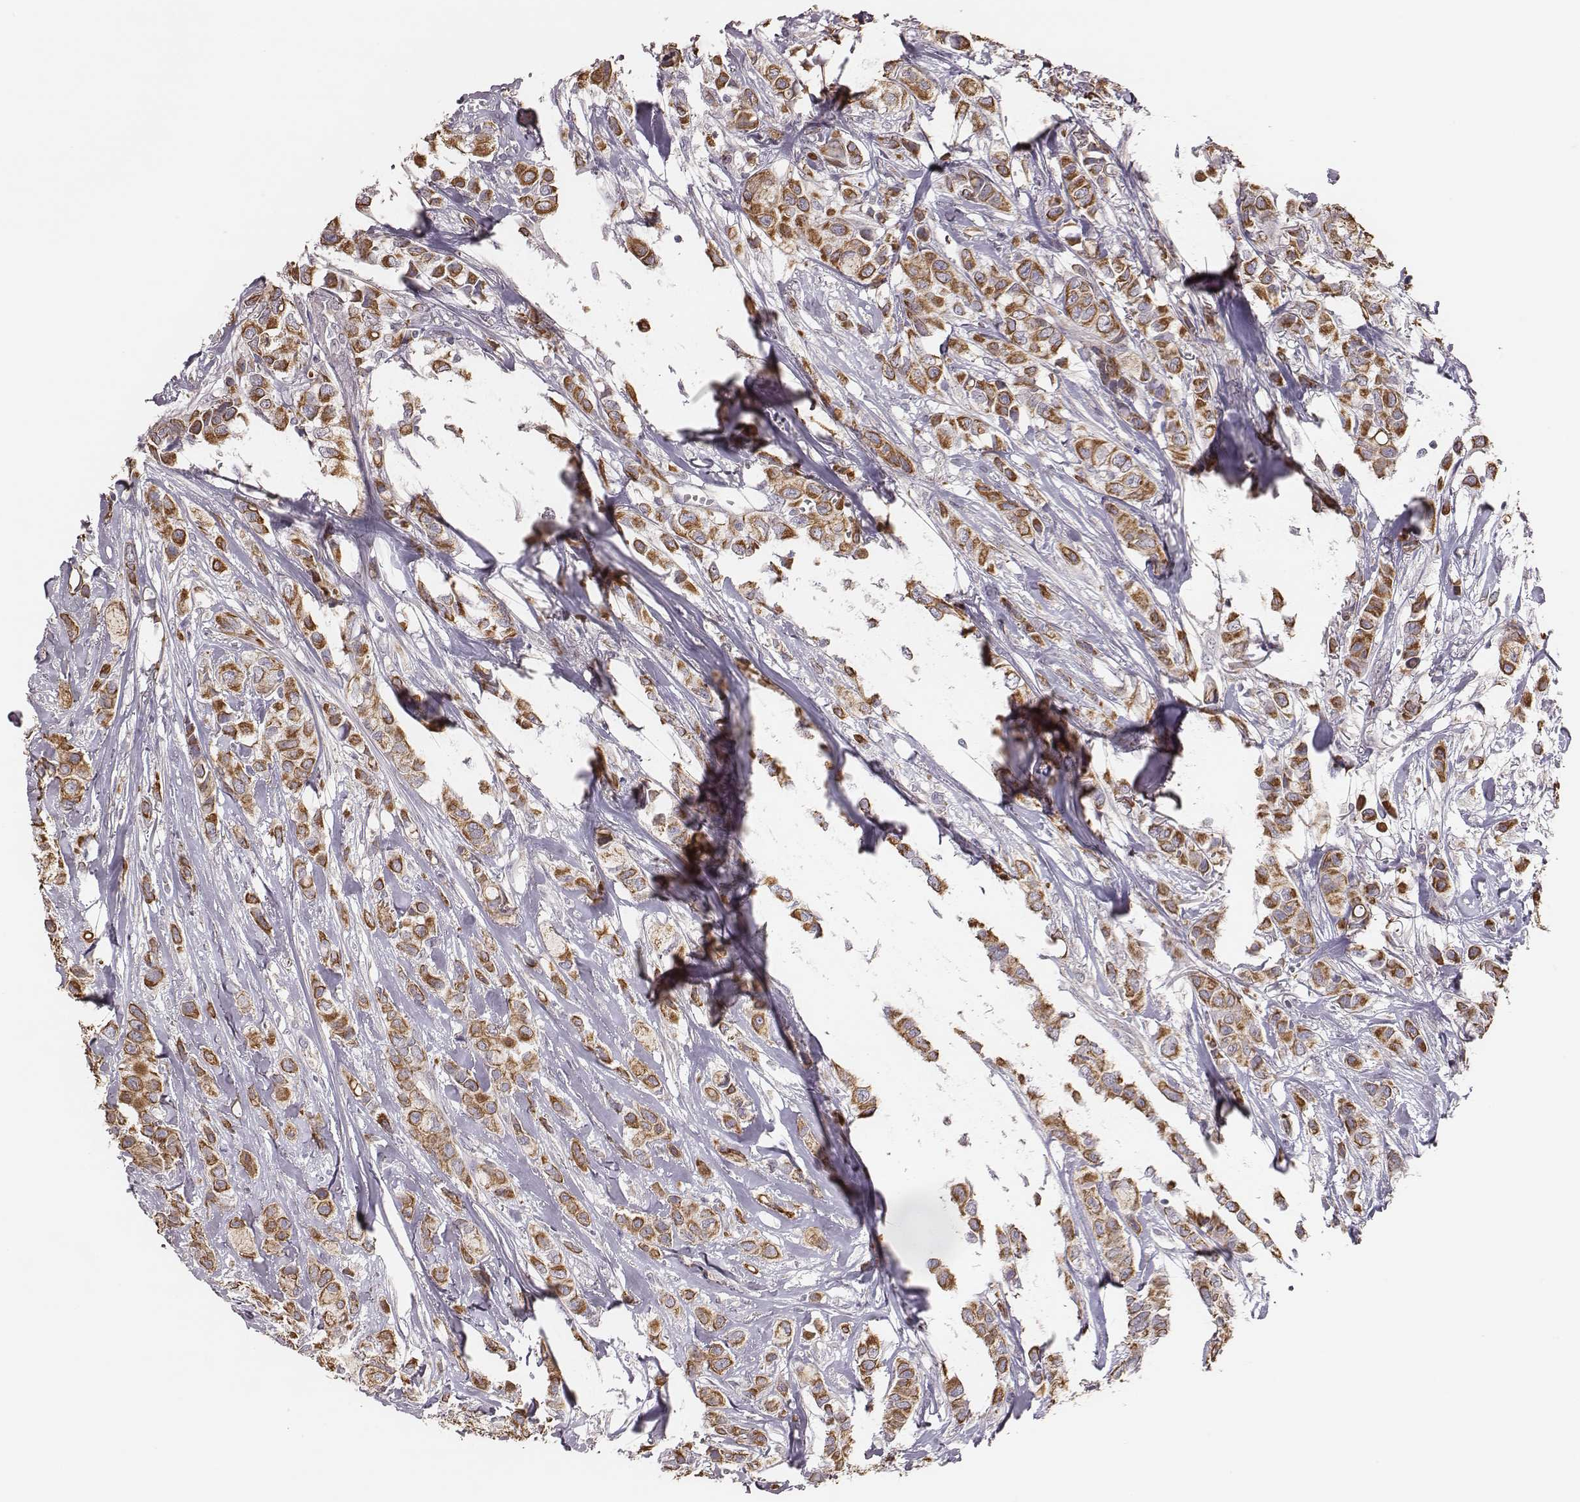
{"staining": {"intensity": "moderate", "quantity": ">75%", "location": "cytoplasmic/membranous"}, "tissue": "breast cancer", "cell_type": "Tumor cells", "image_type": "cancer", "snomed": [{"axis": "morphology", "description": "Duct carcinoma"}, {"axis": "topography", "description": "Breast"}], "caption": "Human breast cancer (infiltrating ductal carcinoma) stained for a protein (brown) exhibits moderate cytoplasmic/membranous positive staining in about >75% of tumor cells.", "gene": "HAVCR1", "patient": {"sex": "female", "age": 85}}